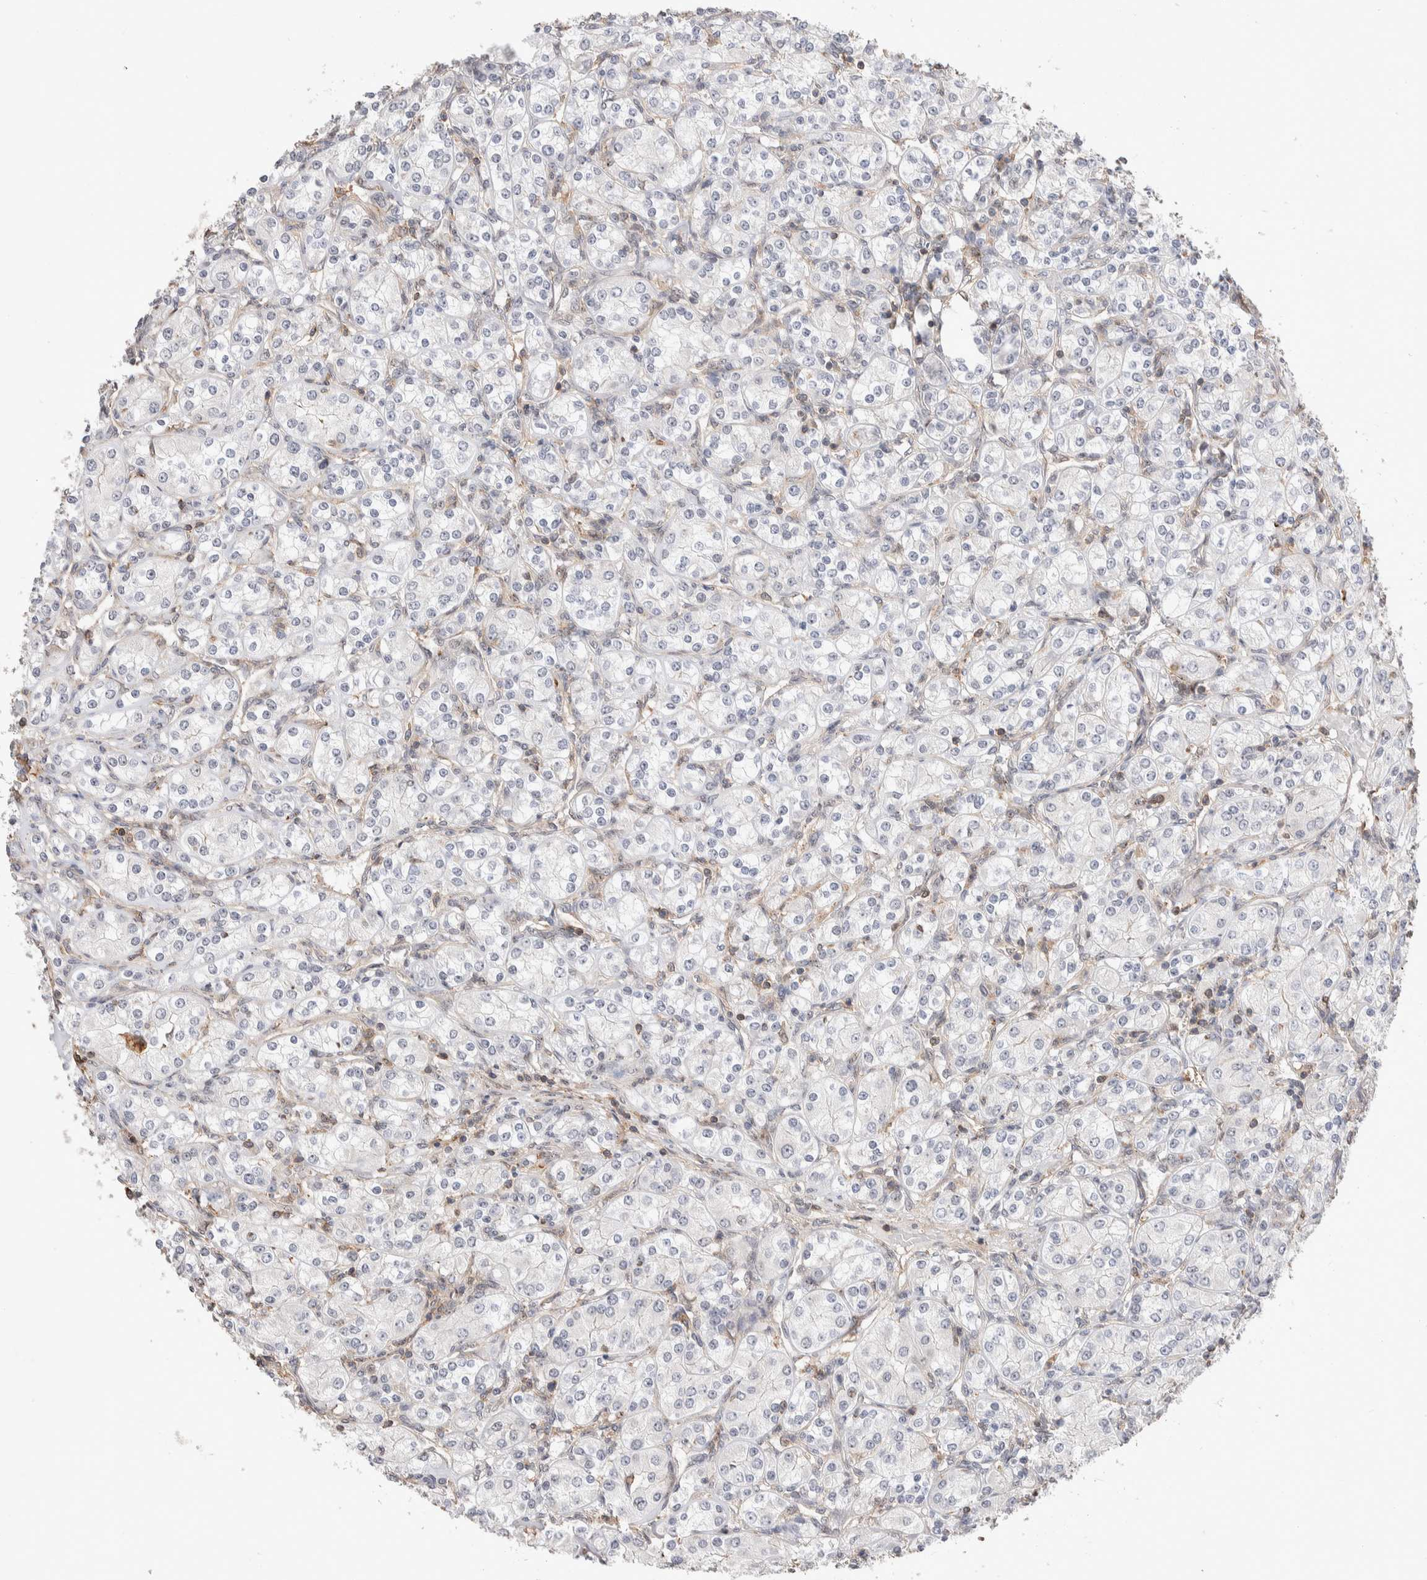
{"staining": {"intensity": "negative", "quantity": "none", "location": "none"}, "tissue": "renal cancer", "cell_type": "Tumor cells", "image_type": "cancer", "snomed": [{"axis": "morphology", "description": "Adenocarcinoma, NOS"}, {"axis": "topography", "description": "Kidney"}], "caption": "Immunohistochemistry micrograph of human renal adenocarcinoma stained for a protein (brown), which exhibits no expression in tumor cells. (DAB (3,3'-diaminobenzidine) immunohistochemistry (IHC), high magnification).", "gene": "ZNF704", "patient": {"sex": "male", "age": 77}}